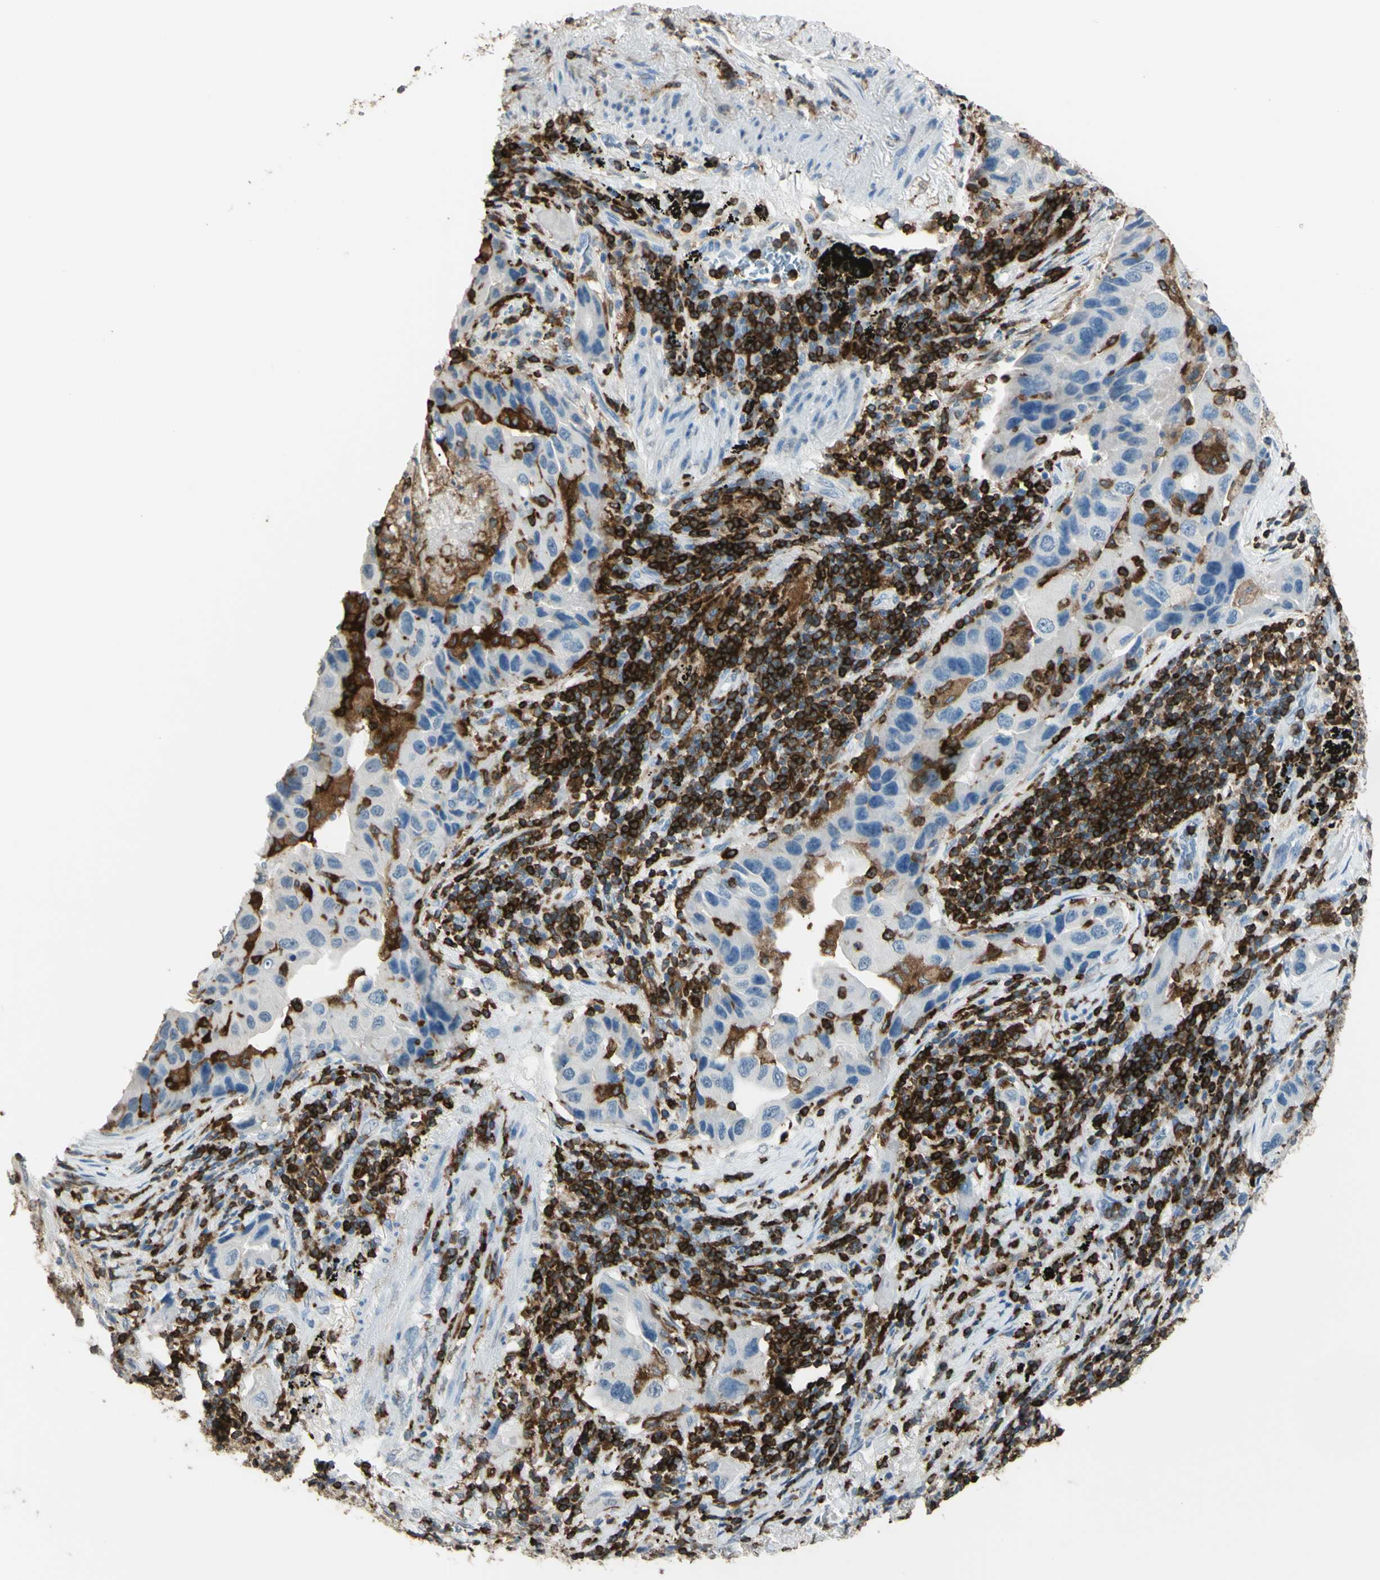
{"staining": {"intensity": "negative", "quantity": "none", "location": "none"}, "tissue": "lung cancer", "cell_type": "Tumor cells", "image_type": "cancer", "snomed": [{"axis": "morphology", "description": "Adenocarcinoma, NOS"}, {"axis": "topography", "description": "Lung"}], "caption": "Lung cancer was stained to show a protein in brown. There is no significant positivity in tumor cells.", "gene": "PSTPIP1", "patient": {"sex": "female", "age": 65}}